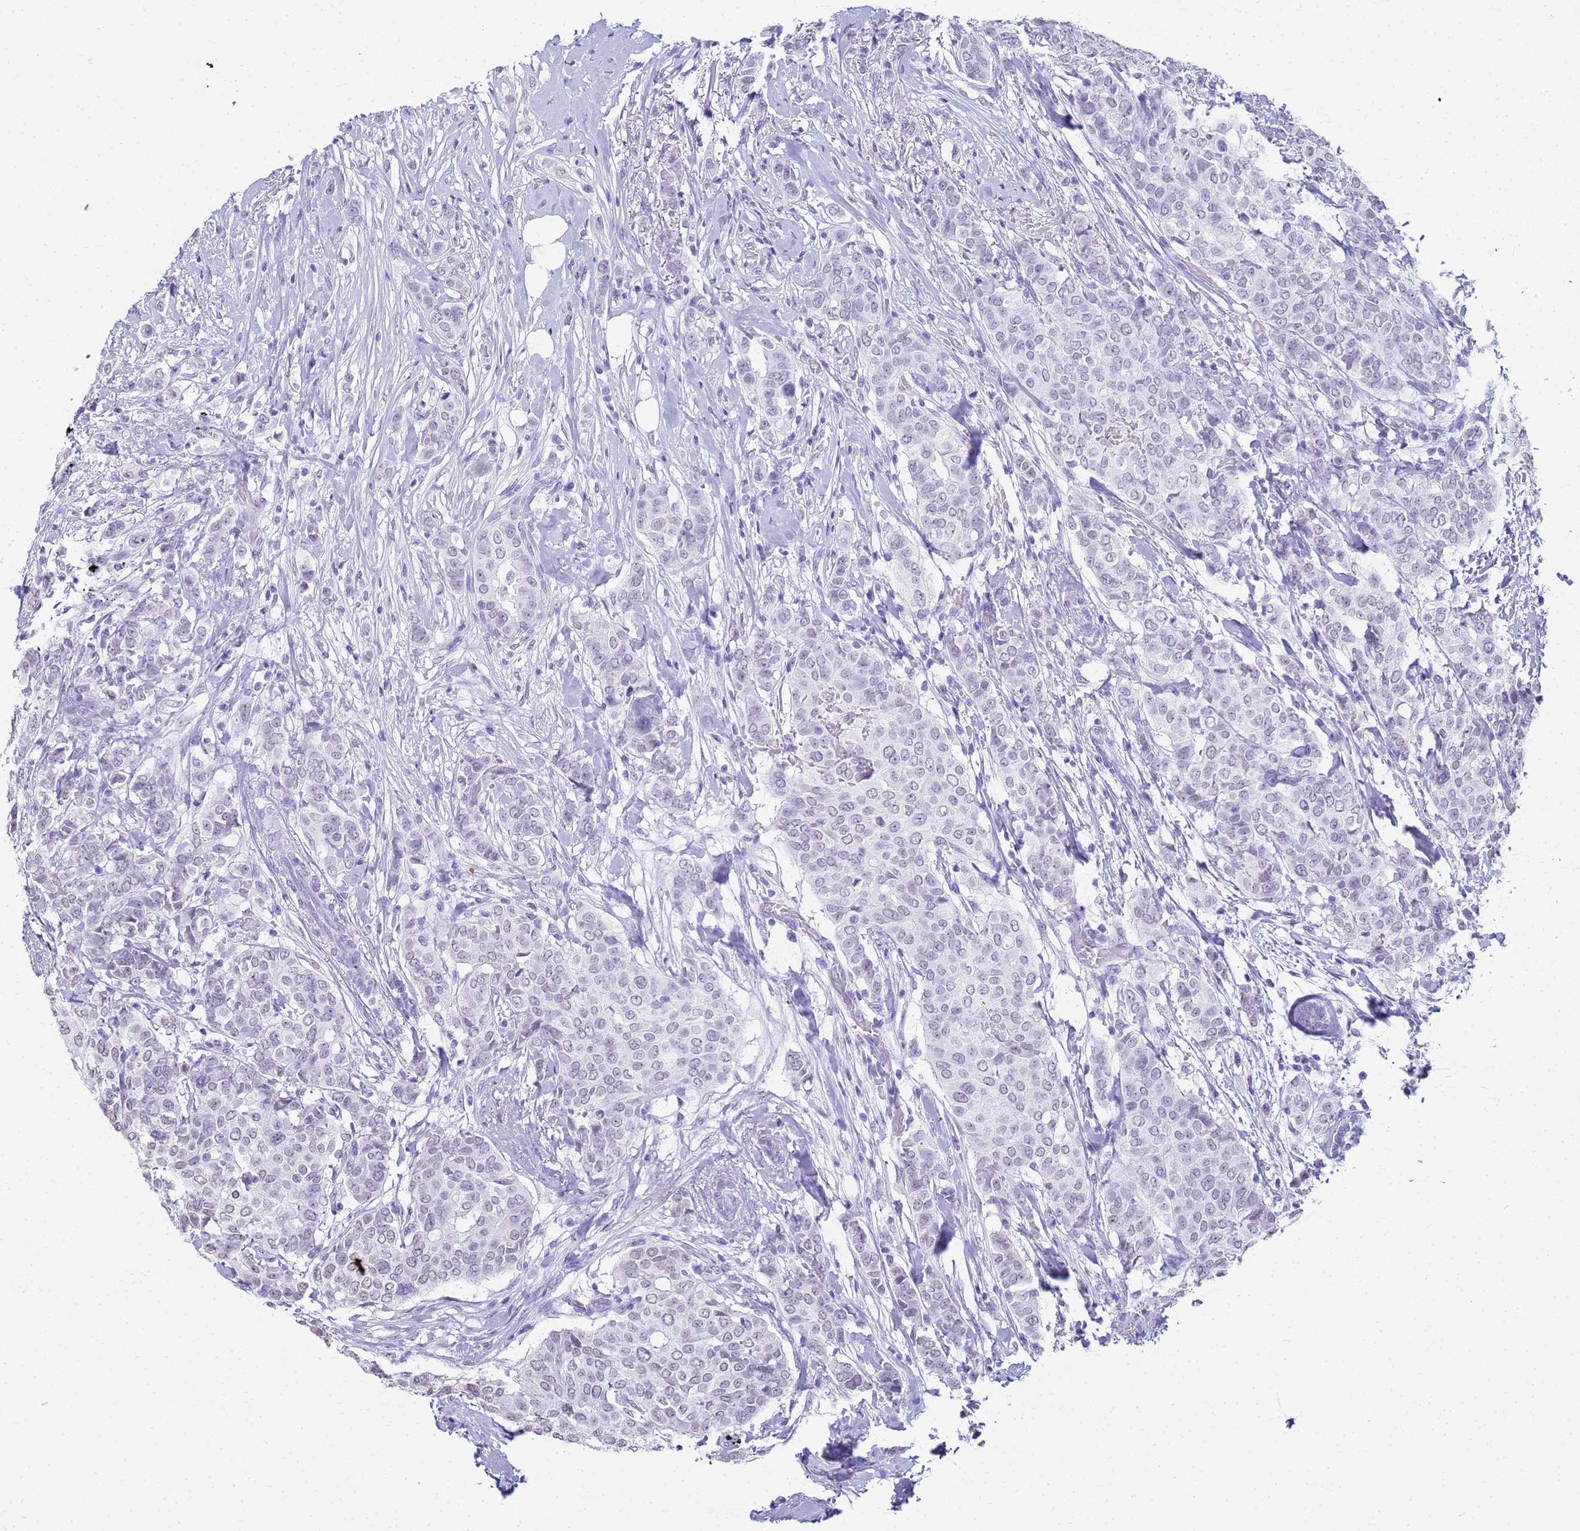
{"staining": {"intensity": "negative", "quantity": "none", "location": "none"}, "tissue": "breast cancer", "cell_type": "Tumor cells", "image_type": "cancer", "snomed": [{"axis": "morphology", "description": "Lobular carcinoma"}, {"axis": "topography", "description": "Breast"}], "caption": "Breast cancer stained for a protein using immunohistochemistry exhibits no positivity tumor cells.", "gene": "SLC7A9", "patient": {"sex": "female", "age": 51}}